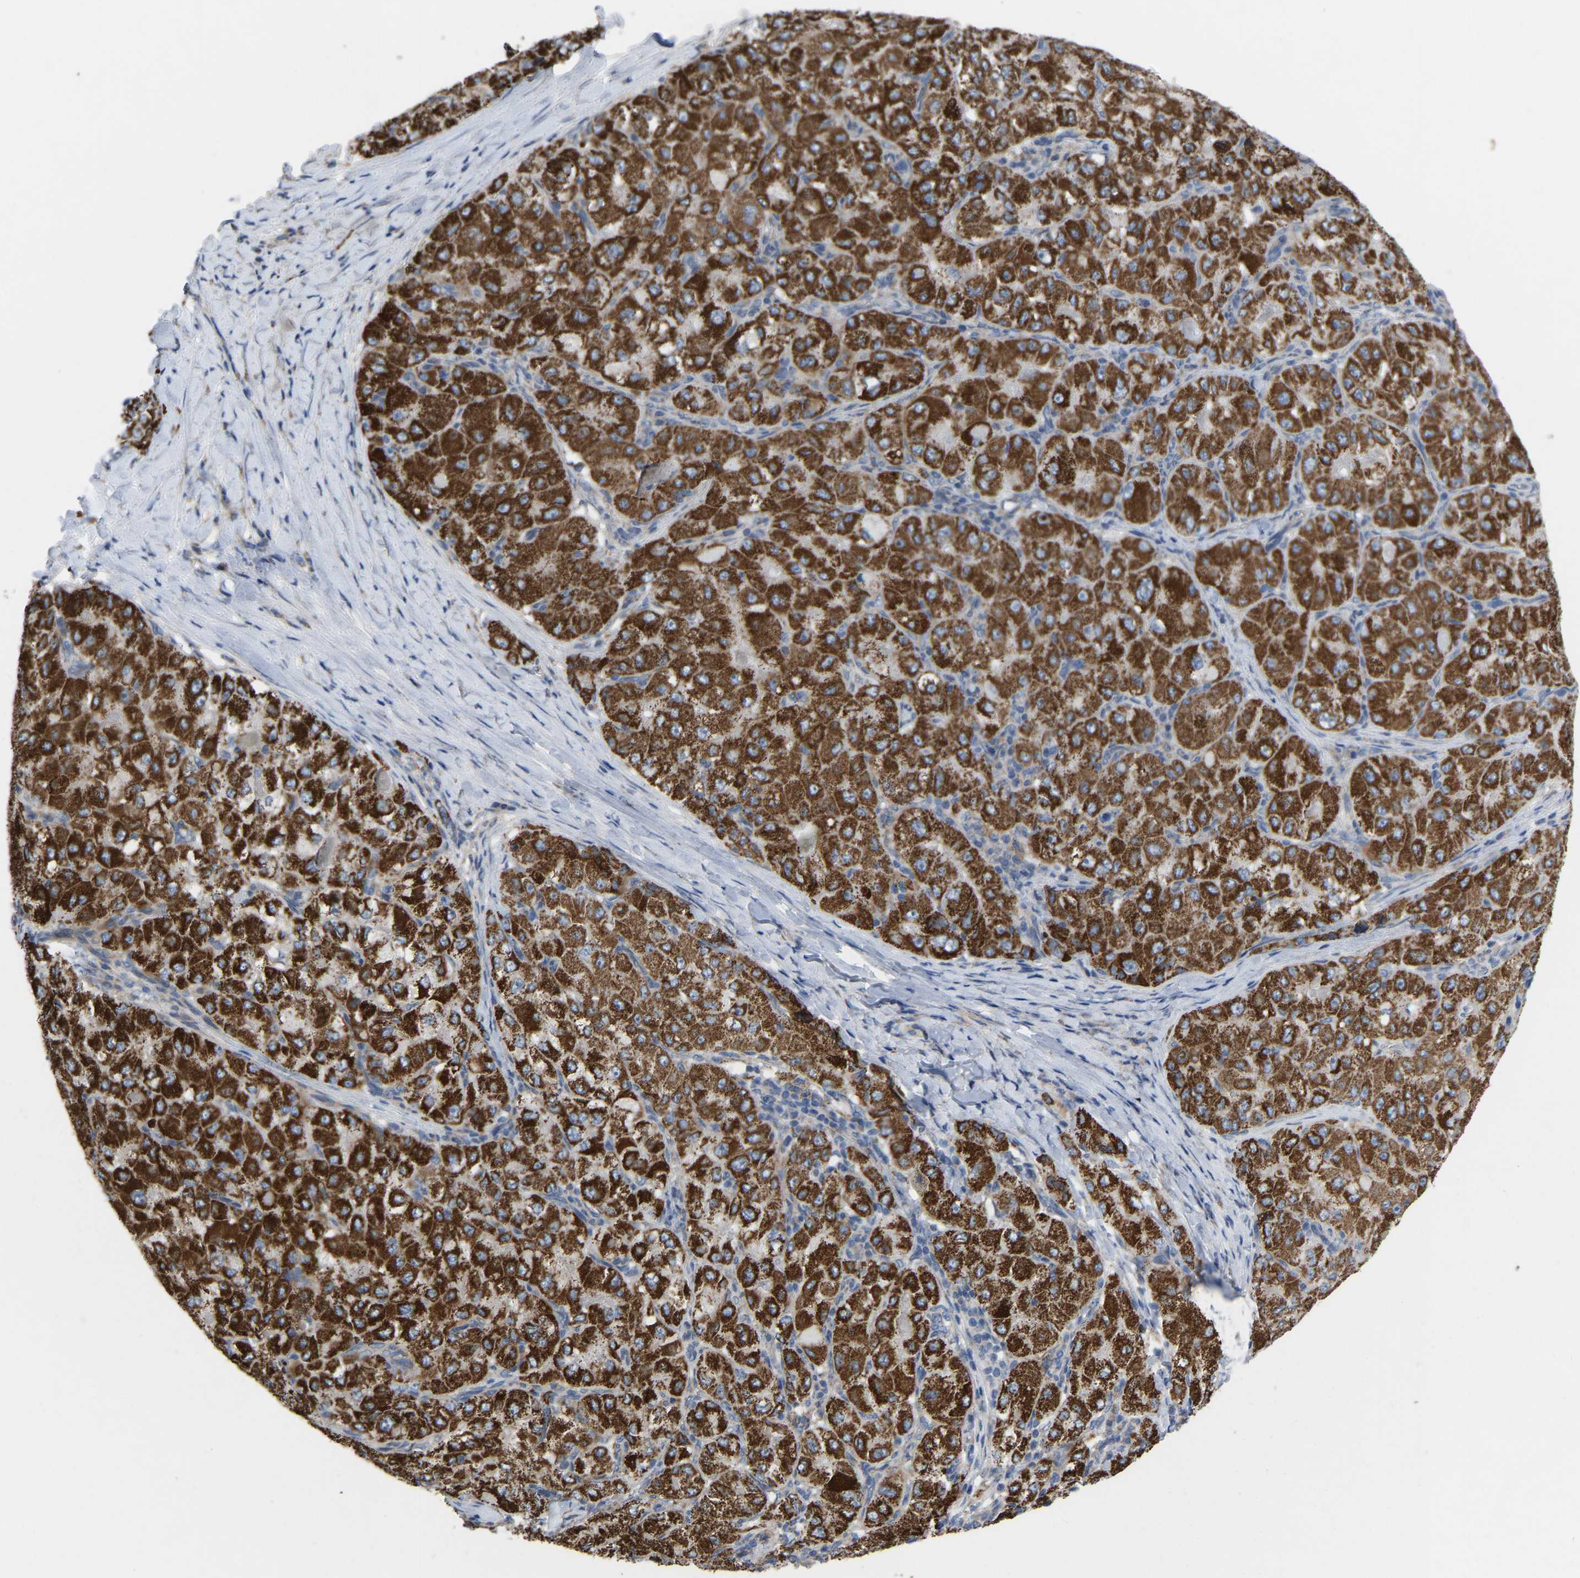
{"staining": {"intensity": "strong", "quantity": ">75%", "location": "cytoplasmic/membranous"}, "tissue": "liver cancer", "cell_type": "Tumor cells", "image_type": "cancer", "snomed": [{"axis": "morphology", "description": "Carcinoma, Hepatocellular, NOS"}, {"axis": "topography", "description": "Liver"}], "caption": "Immunohistochemistry of liver cancer (hepatocellular carcinoma) reveals high levels of strong cytoplasmic/membranous positivity in approximately >75% of tumor cells.", "gene": "BCL10", "patient": {"sex": "male", "age": 80}}